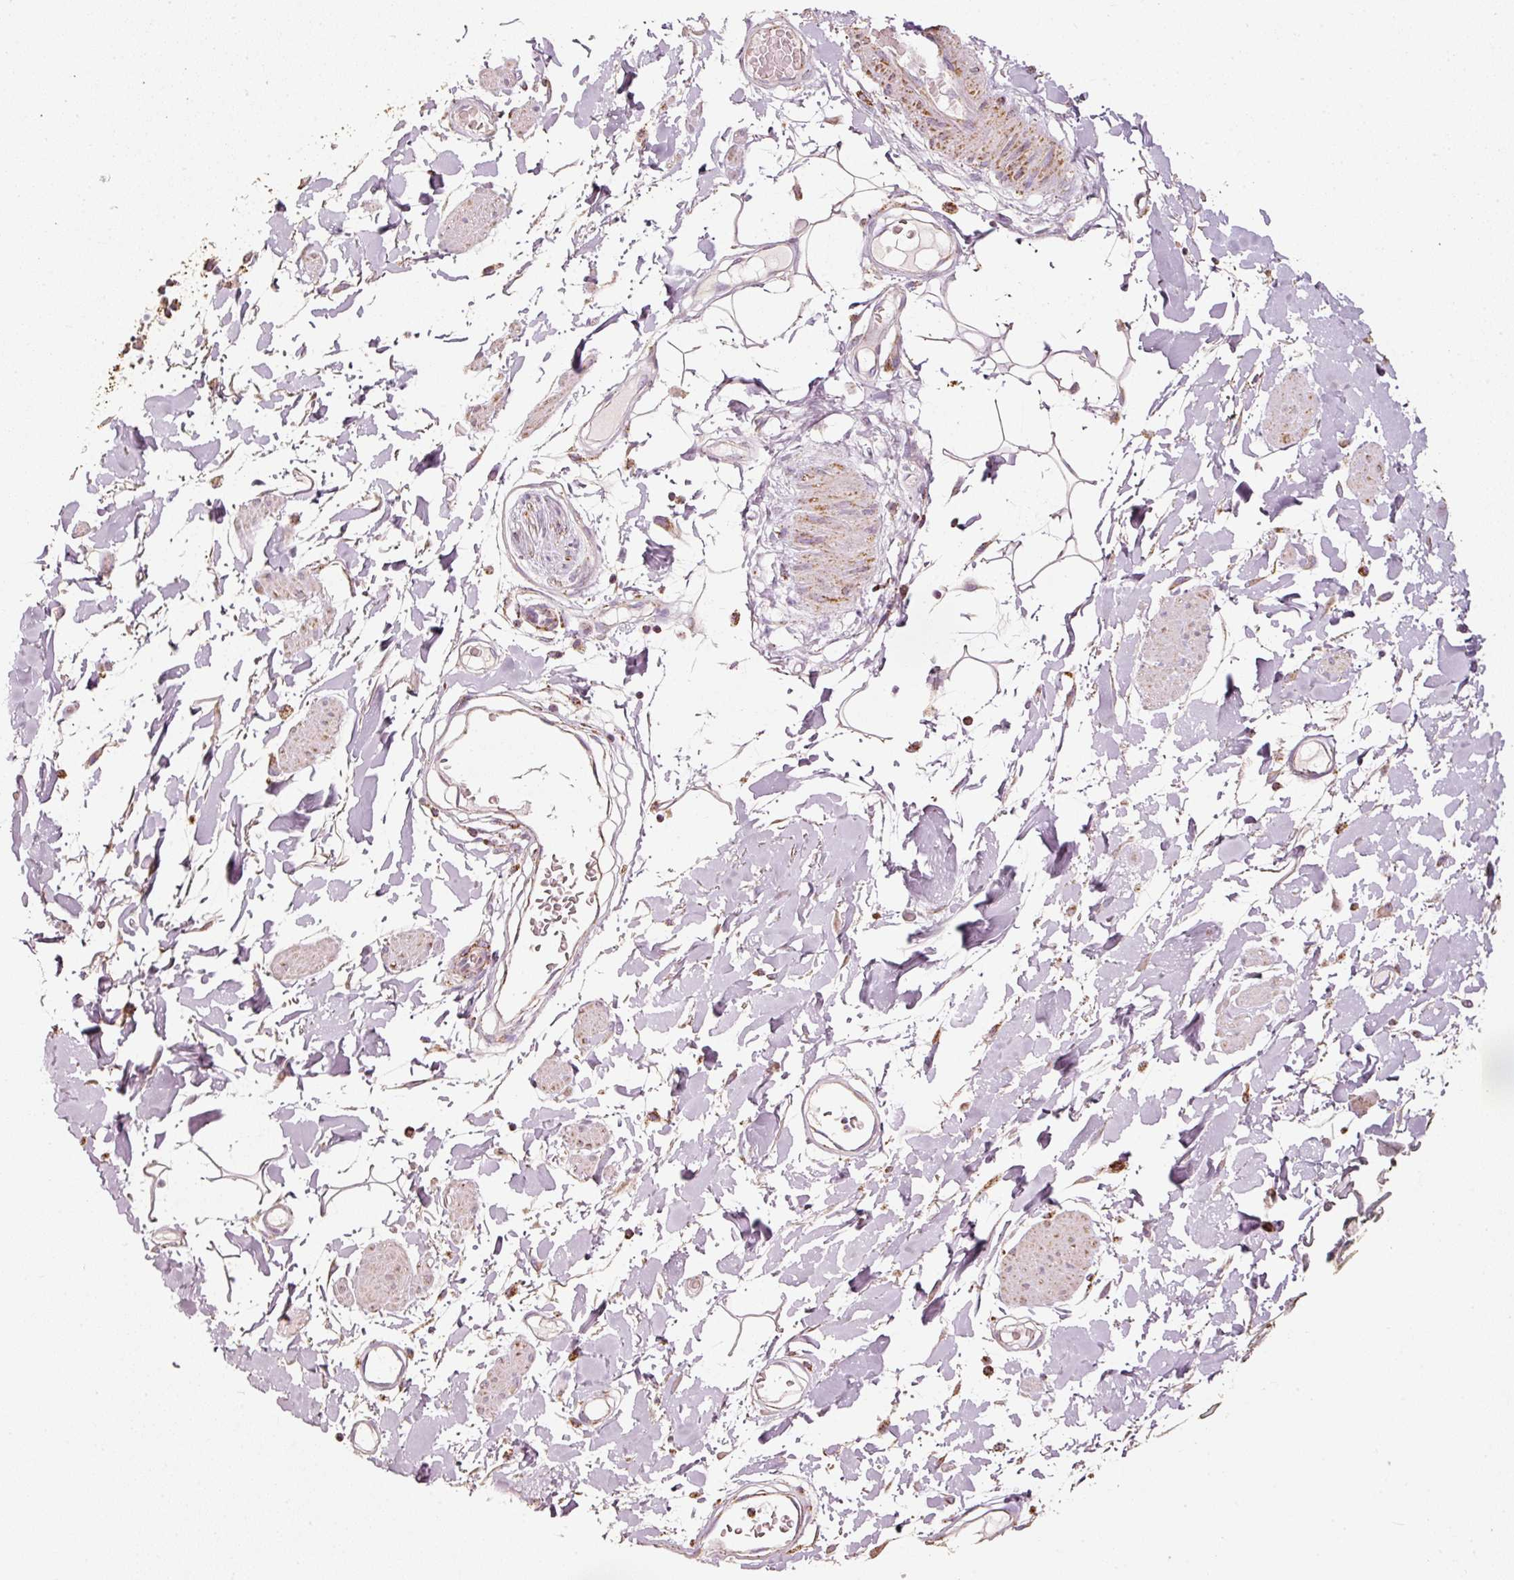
{"staining": {"intensity": "moderate", "quantity": "<25%", "location": "cytoplasmic/membranous"}, "tissue": "adipose tissue", "cell_type": "Adipocytes", "image_type": "normal", "snomed": [{"axis": "morphology", "description": "Normal tissue, NOS"}, {"axis": "topography", "description": "Vulva"}, {"axis": "topography", "description": "Peripheral nerve tissue"}], "caption": "Immunohistochemical staining of unremarkable adipose tissue displays low levels of moderate cytoplasmic/membranous expression in approximately <25% of adipocytes.", "gene": "UQCRC1", "patient": {"sex": "female", "age": 68}}